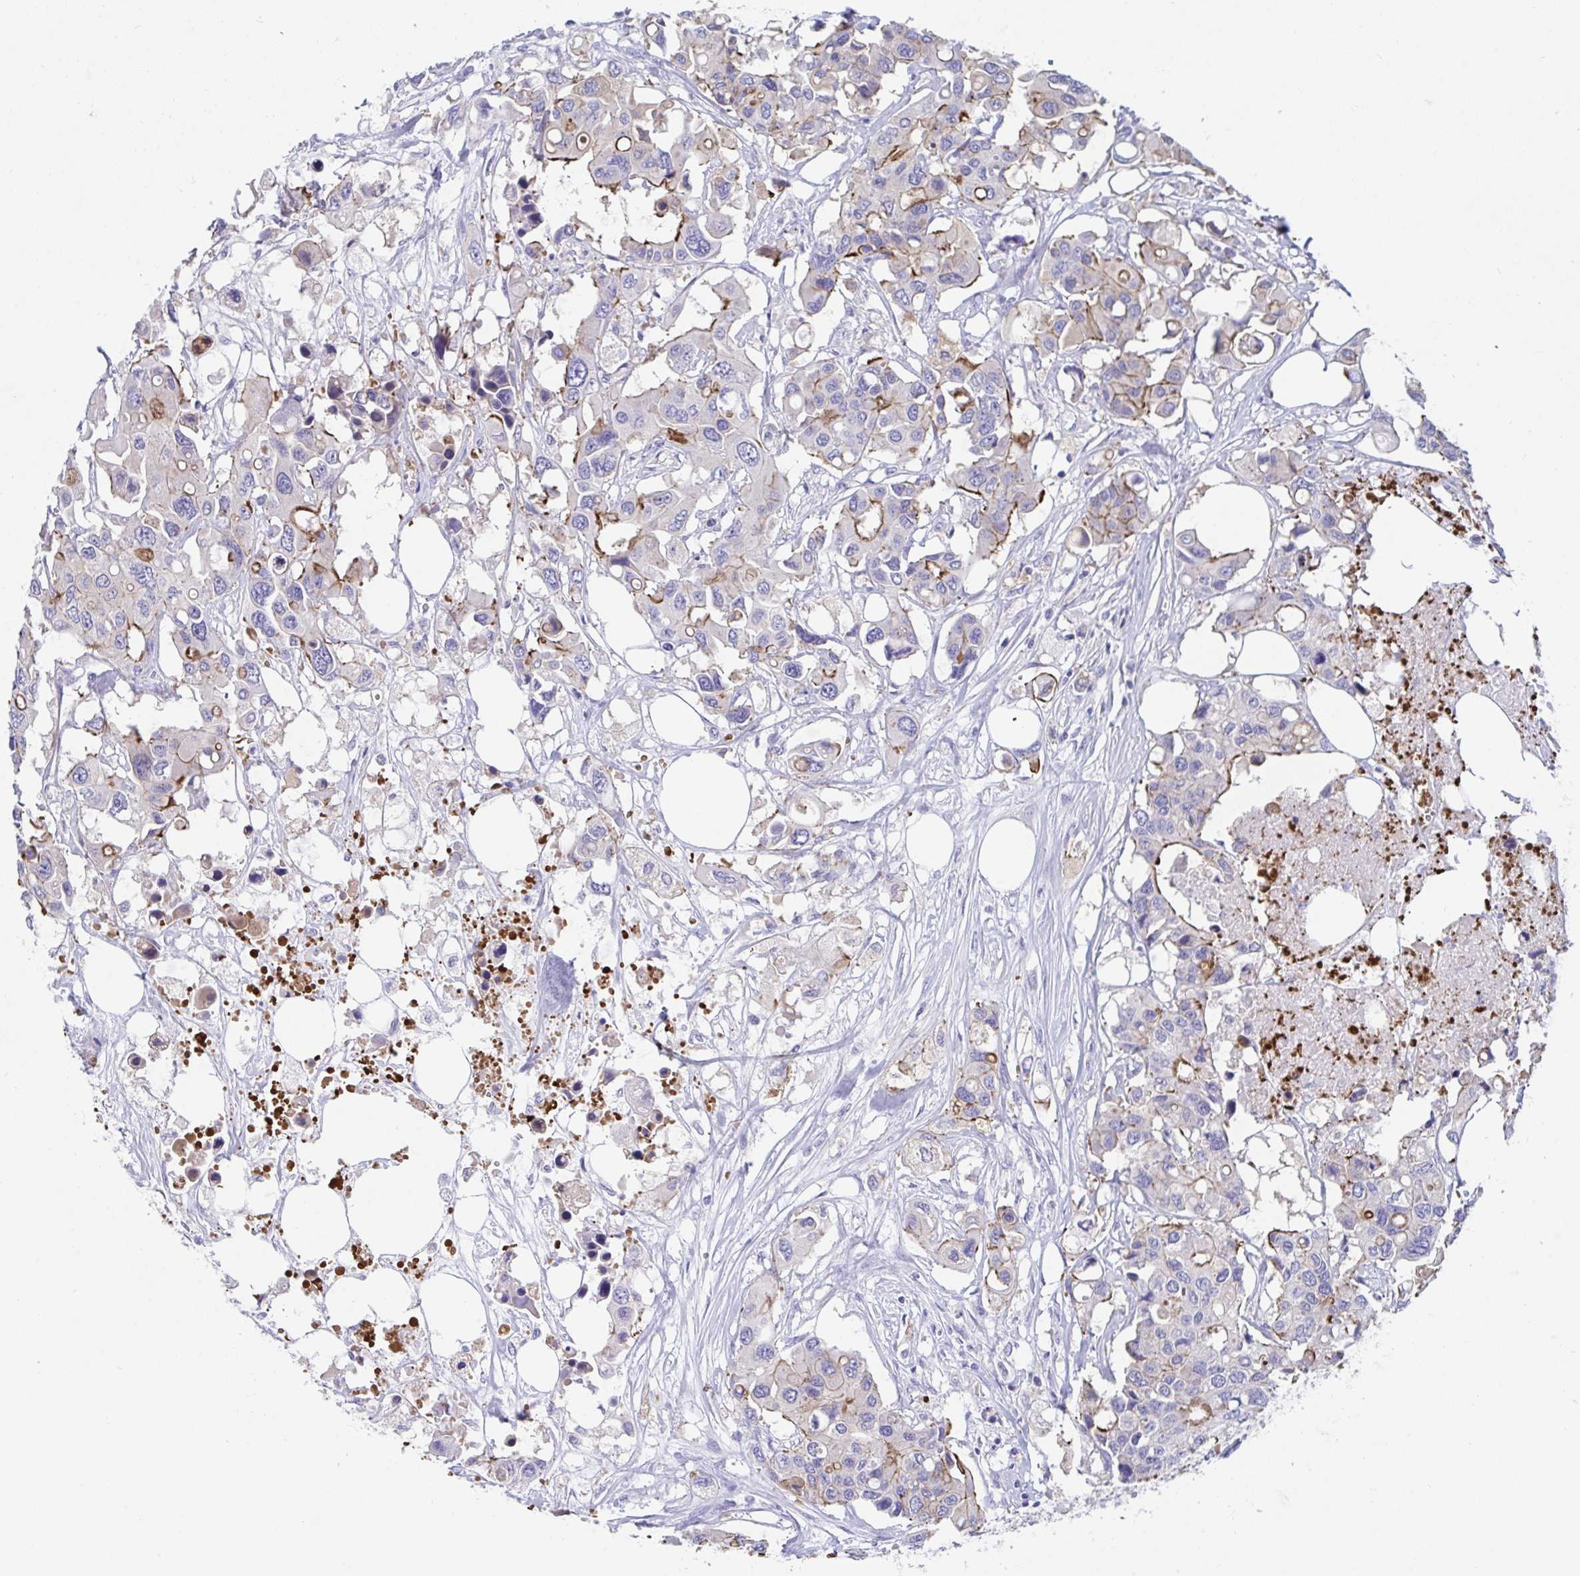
{"staining": {"intensity": "strong", "quantity": "<25%", "location": "cytoplasmic/membranous"}, "tissue": "colorectal cancer", "cell_type": "Tumor cells", "image_type": "cancer", "snomed": [{"axis": "morphology", "description": "Adenocarcinoma, NOS"}, {"axis": "topography", "description": "Colon"}], "caption": "The immunohistochemical stain labels strong cytoplasmic/membranous positivity in tumor cells of colorectal cancer tissue. The staining was performed using DAB (3,3'-diaminobenzidine) to visualize the protein expression in brown, while the nuclei were stained in blue with hematoxylin (Magnification: 20x).", "gene": "TTC30B", "patient": {"sex": "male", "age": 77}}